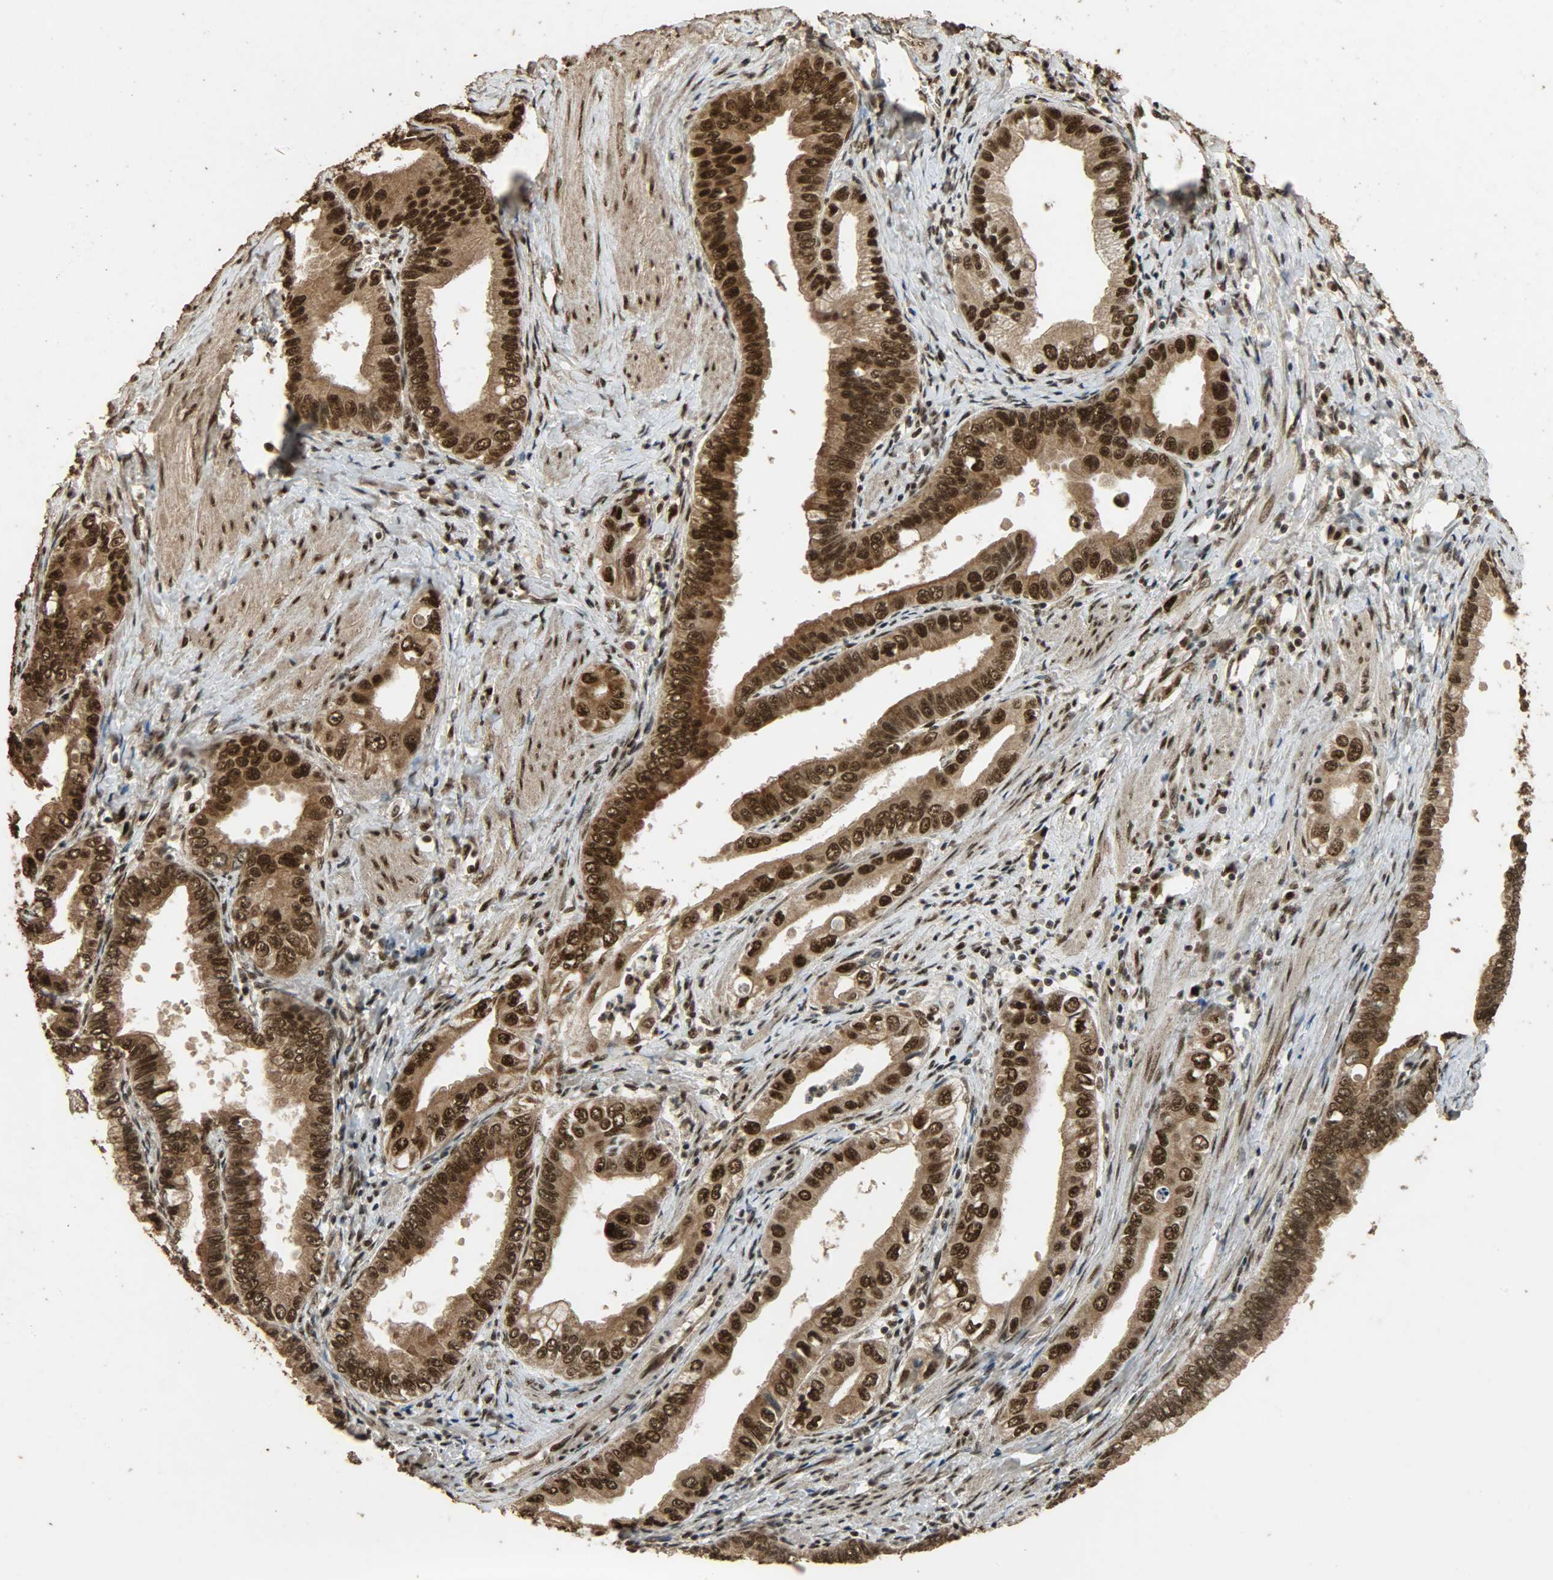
{"staining": {"intensity": "strong", "quantity": ">75%", "location": "cytoplasmic/membranous,nuclear"}, "tissue": "pancreatic cancer", "cell_type": "Tumor cells", "image_type": "cancer", "snomed": [{"axis": "morphology", "description": "Normal tissue, NOS"}, {"axis": "topography", "description": "Lymph node"}], "caption": "Immunohistochemical staining of pancreatic cancer displays high levels of strong cytoplasmic/membranous and nuclear expression in approximately >75% of tumor cells.", "gene": "CCNT2", "patient": {"sex": "male", "age": 50}}